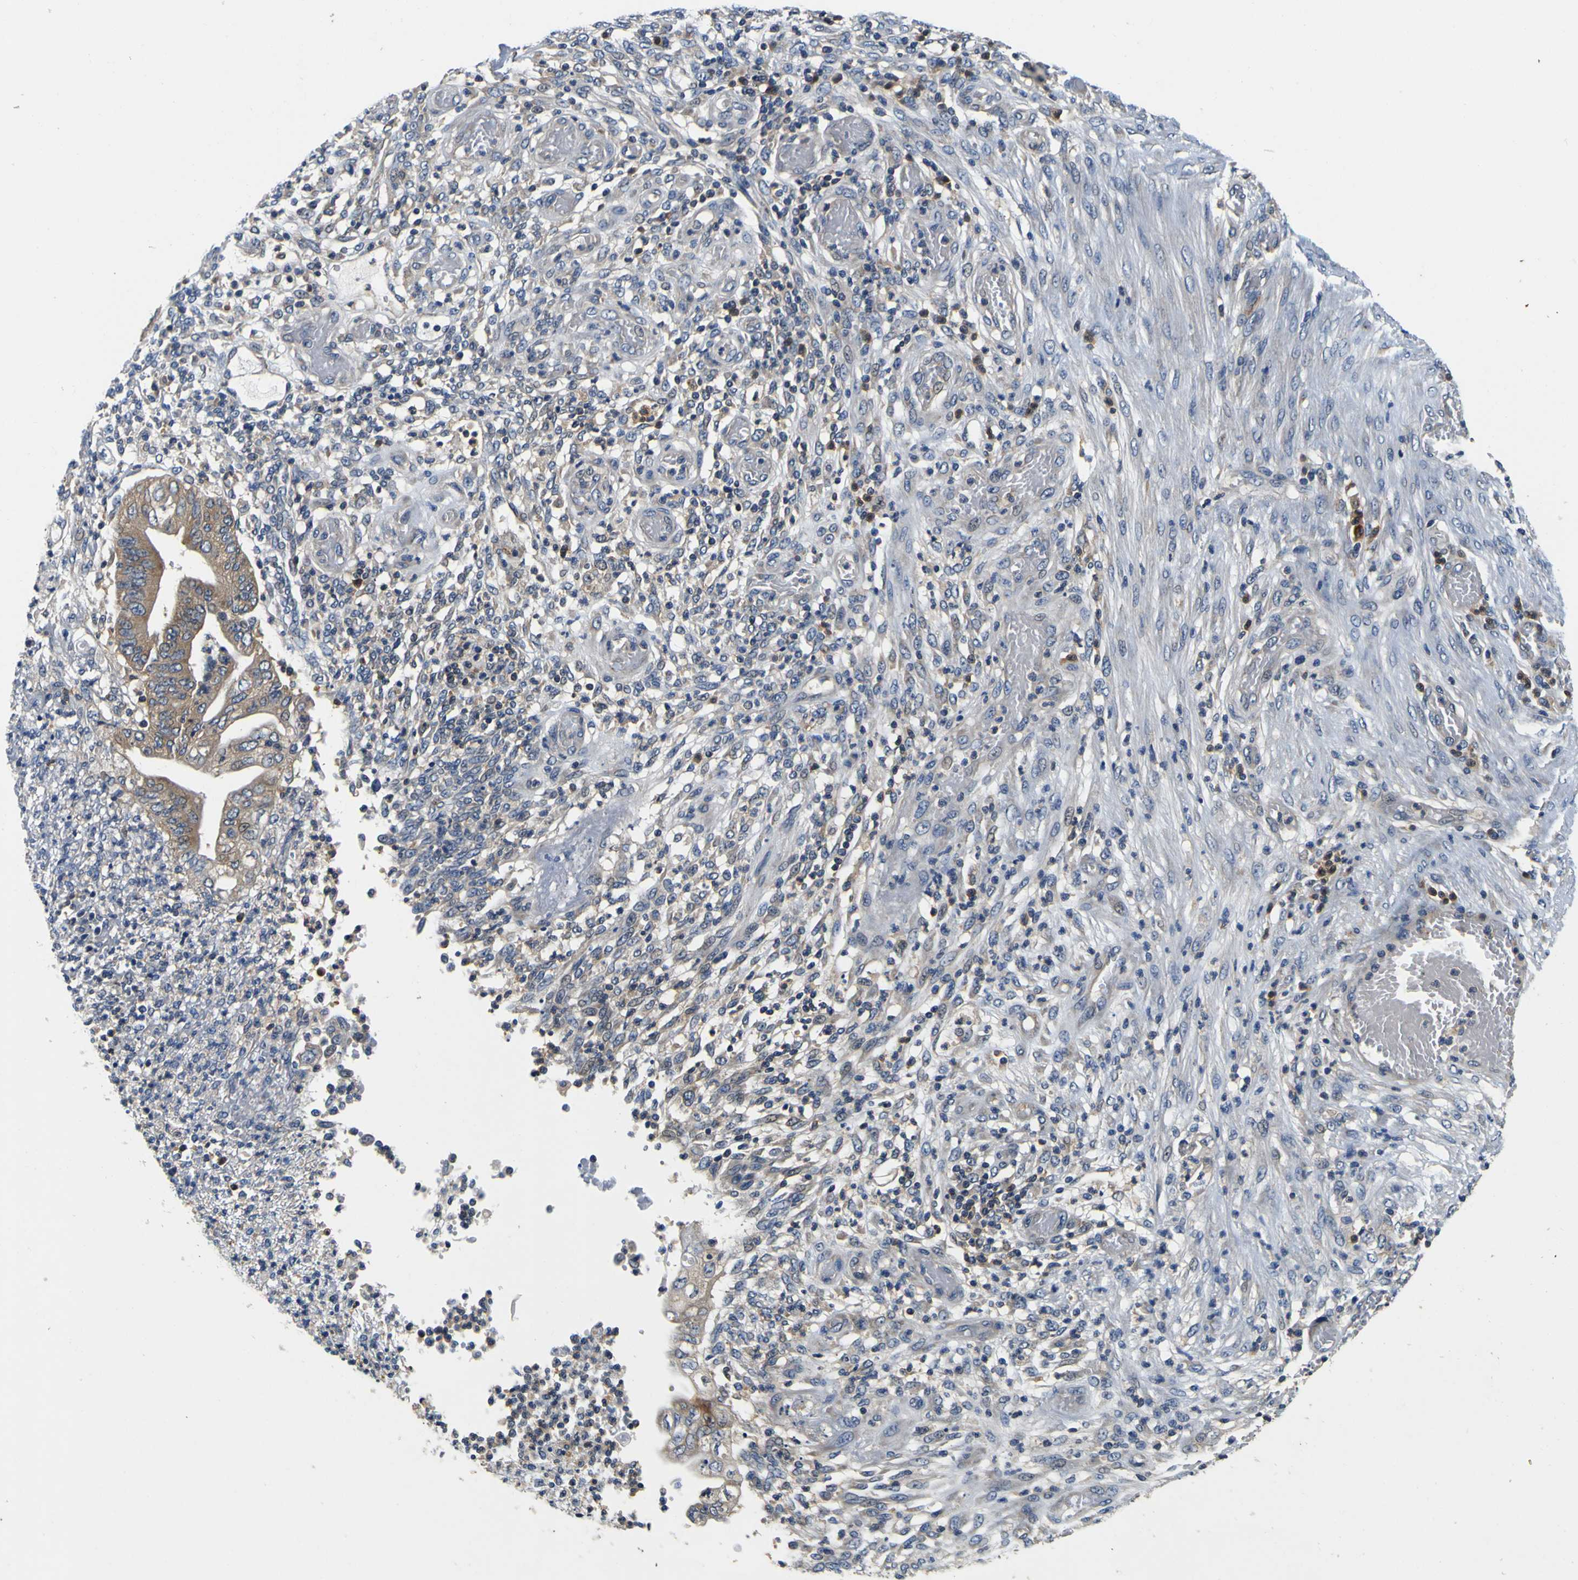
{"staining": {"intensity": "weak", "quantity": "<25%", "location": "cytoplasmic/membranous"}, "tissue": "stomach cancer", "cell_type": "Tumor cells", "image_type": "cancer", "snomed": [{"axis": "morphology", "description": "Adenocarcinoma, NOS"}, {"axis": "topography", "description": "Stomach"}], "caption": "Immunohistochemistry photomicrograph of neoplastic tissue: human stomach adenocarcinoma stained with DAB (3,3'-diaminobenzidine) exhibits no significant protein expression in tumor cells. (DAB (3,3'-diaminobenzidine) IHC visualized using brightfield microscopy, high magnification).", "gene": "TNIK", "patient": {"sex": "female", "age": 73}}